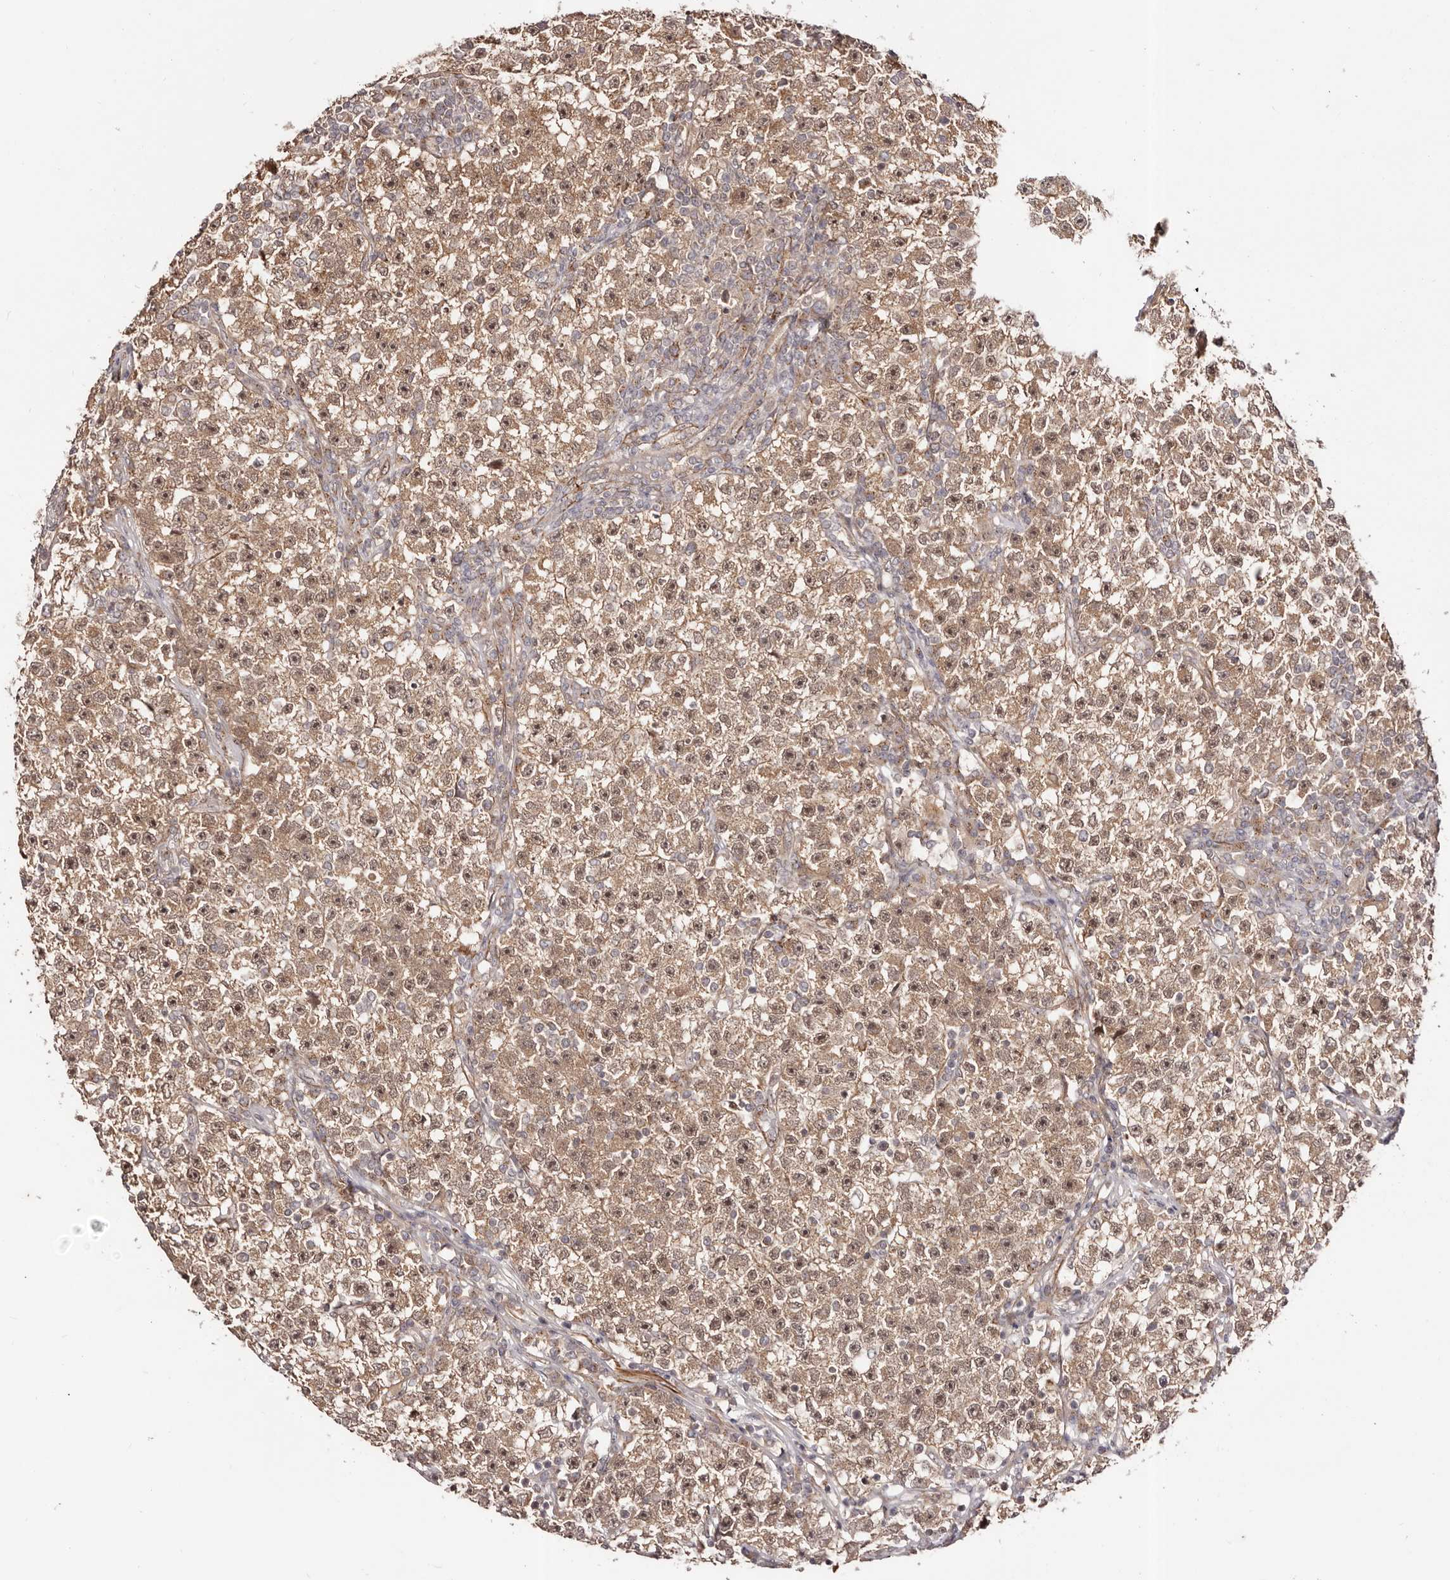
{"staining": {"intensity": "moderate", "quantity": ">75%", "location": "cytoplasmic/membranous,nuclear"}, "tissue": "testis cancer", "cell_type": "Tumor cells", "image_type": "cancer", "snomed": [{"axis": "morphology", "description": "Seminoma, NOS"}, {"axis": "topography", "description": "Testis"}], "caption": "A histopathology image showing moderate cytoplasmic/membranous and nuclear staining in about >75% of tumor cells in seminoma (testis), as visualized by brown immunohistochemical staining.", "gene": "MICAL2", "patient": {"sex": "male", "age": 22}}